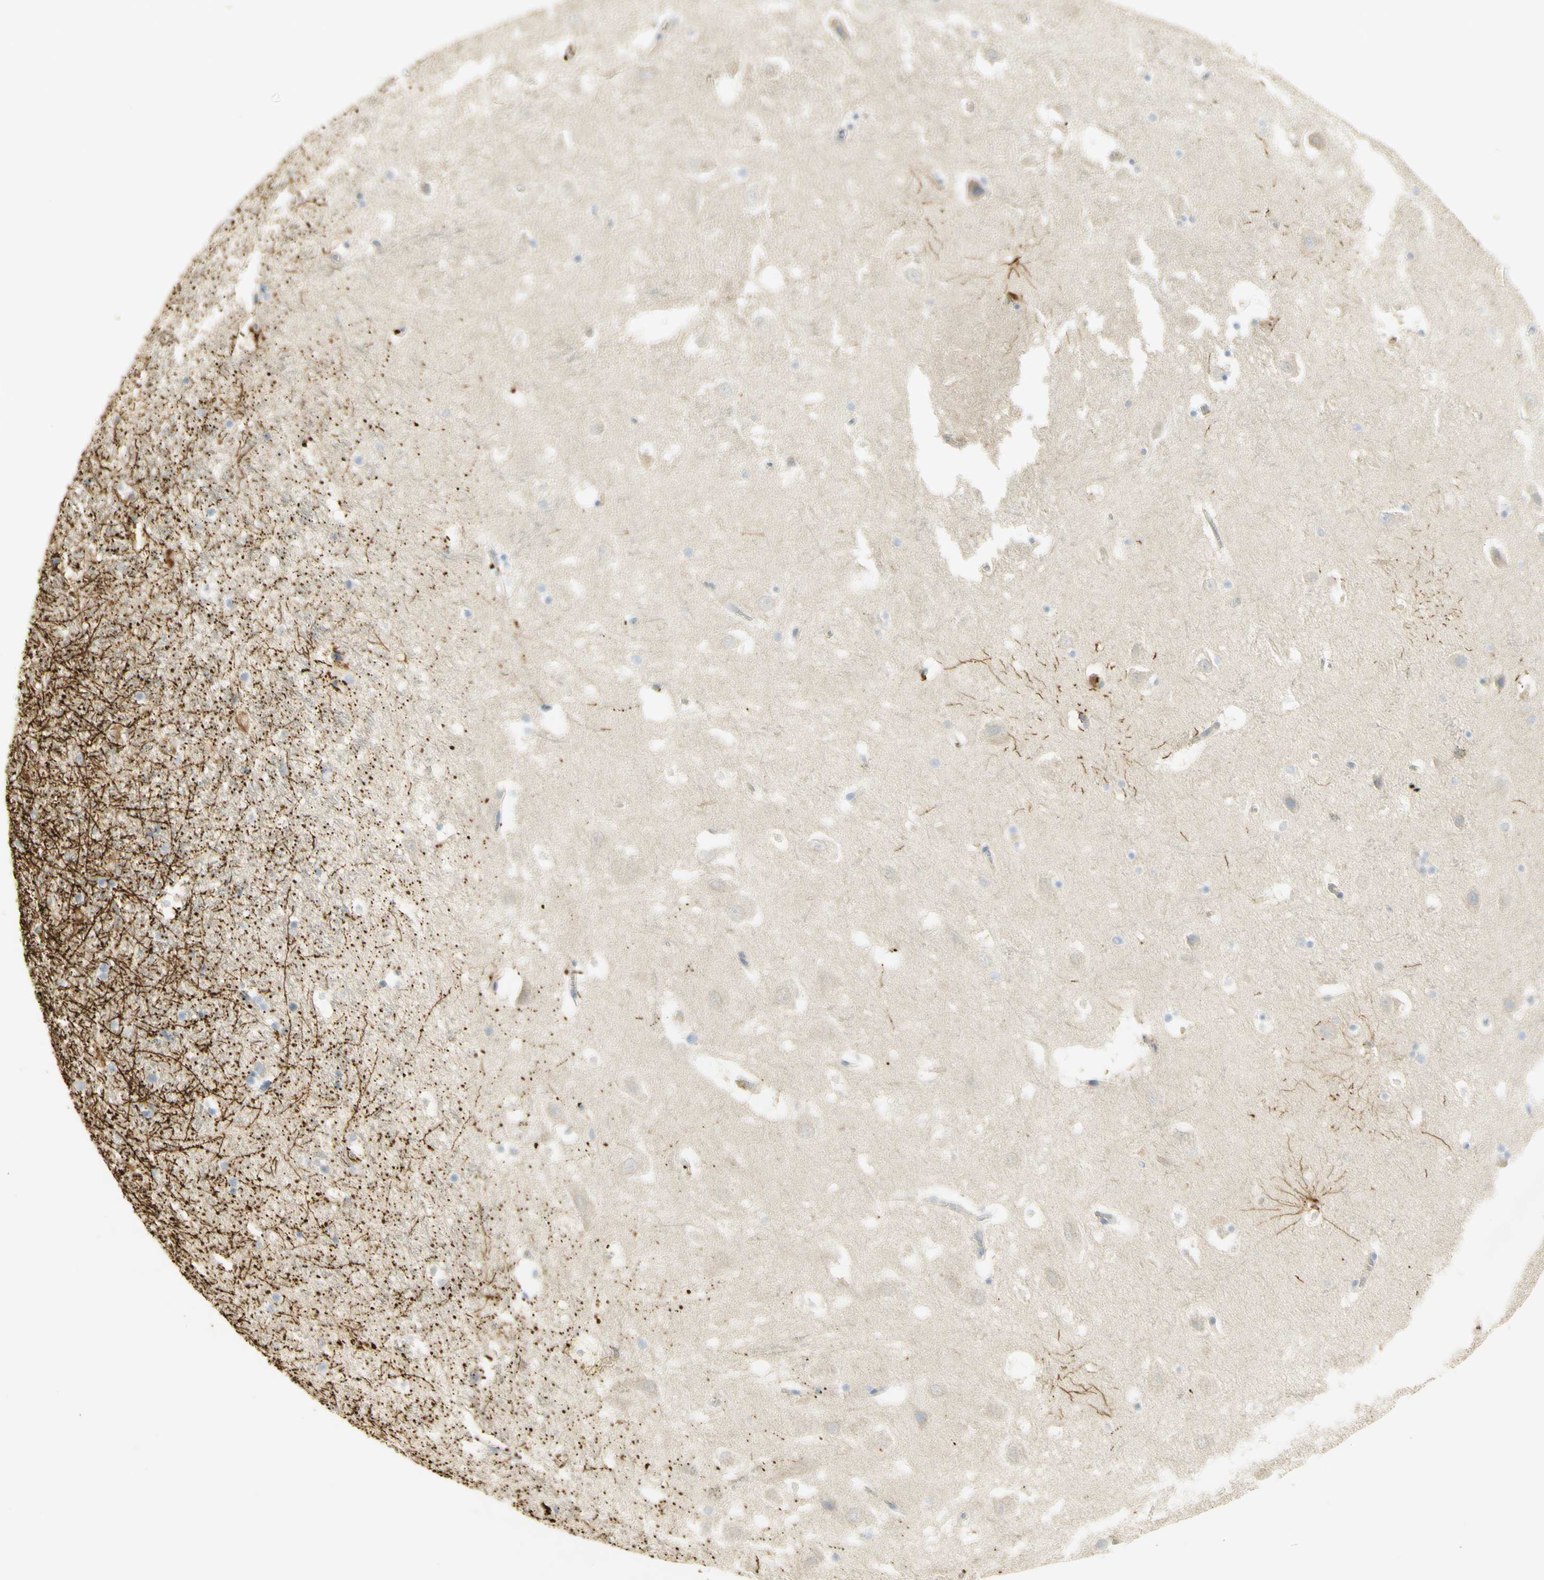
{"staining": {"intensity": "negative", "quantity": "none", "location": "none"}, "tissue": "hippocampus", "cell_type": "Glial cells", "image_type": "normal", "snomed": [{"axis": "morphology", "description": "Normal tissue, NOS"}, {"axis": "topography", "description": "Hippocampus"}], "caption": "This image is of benign hippocampus stained with IHC to label a protein in brown with the nuclei are counter-stained blue. There is no positivity in glial cells.", "gene": "KIF11", "patient": {"sex": "male", "age": 45}}